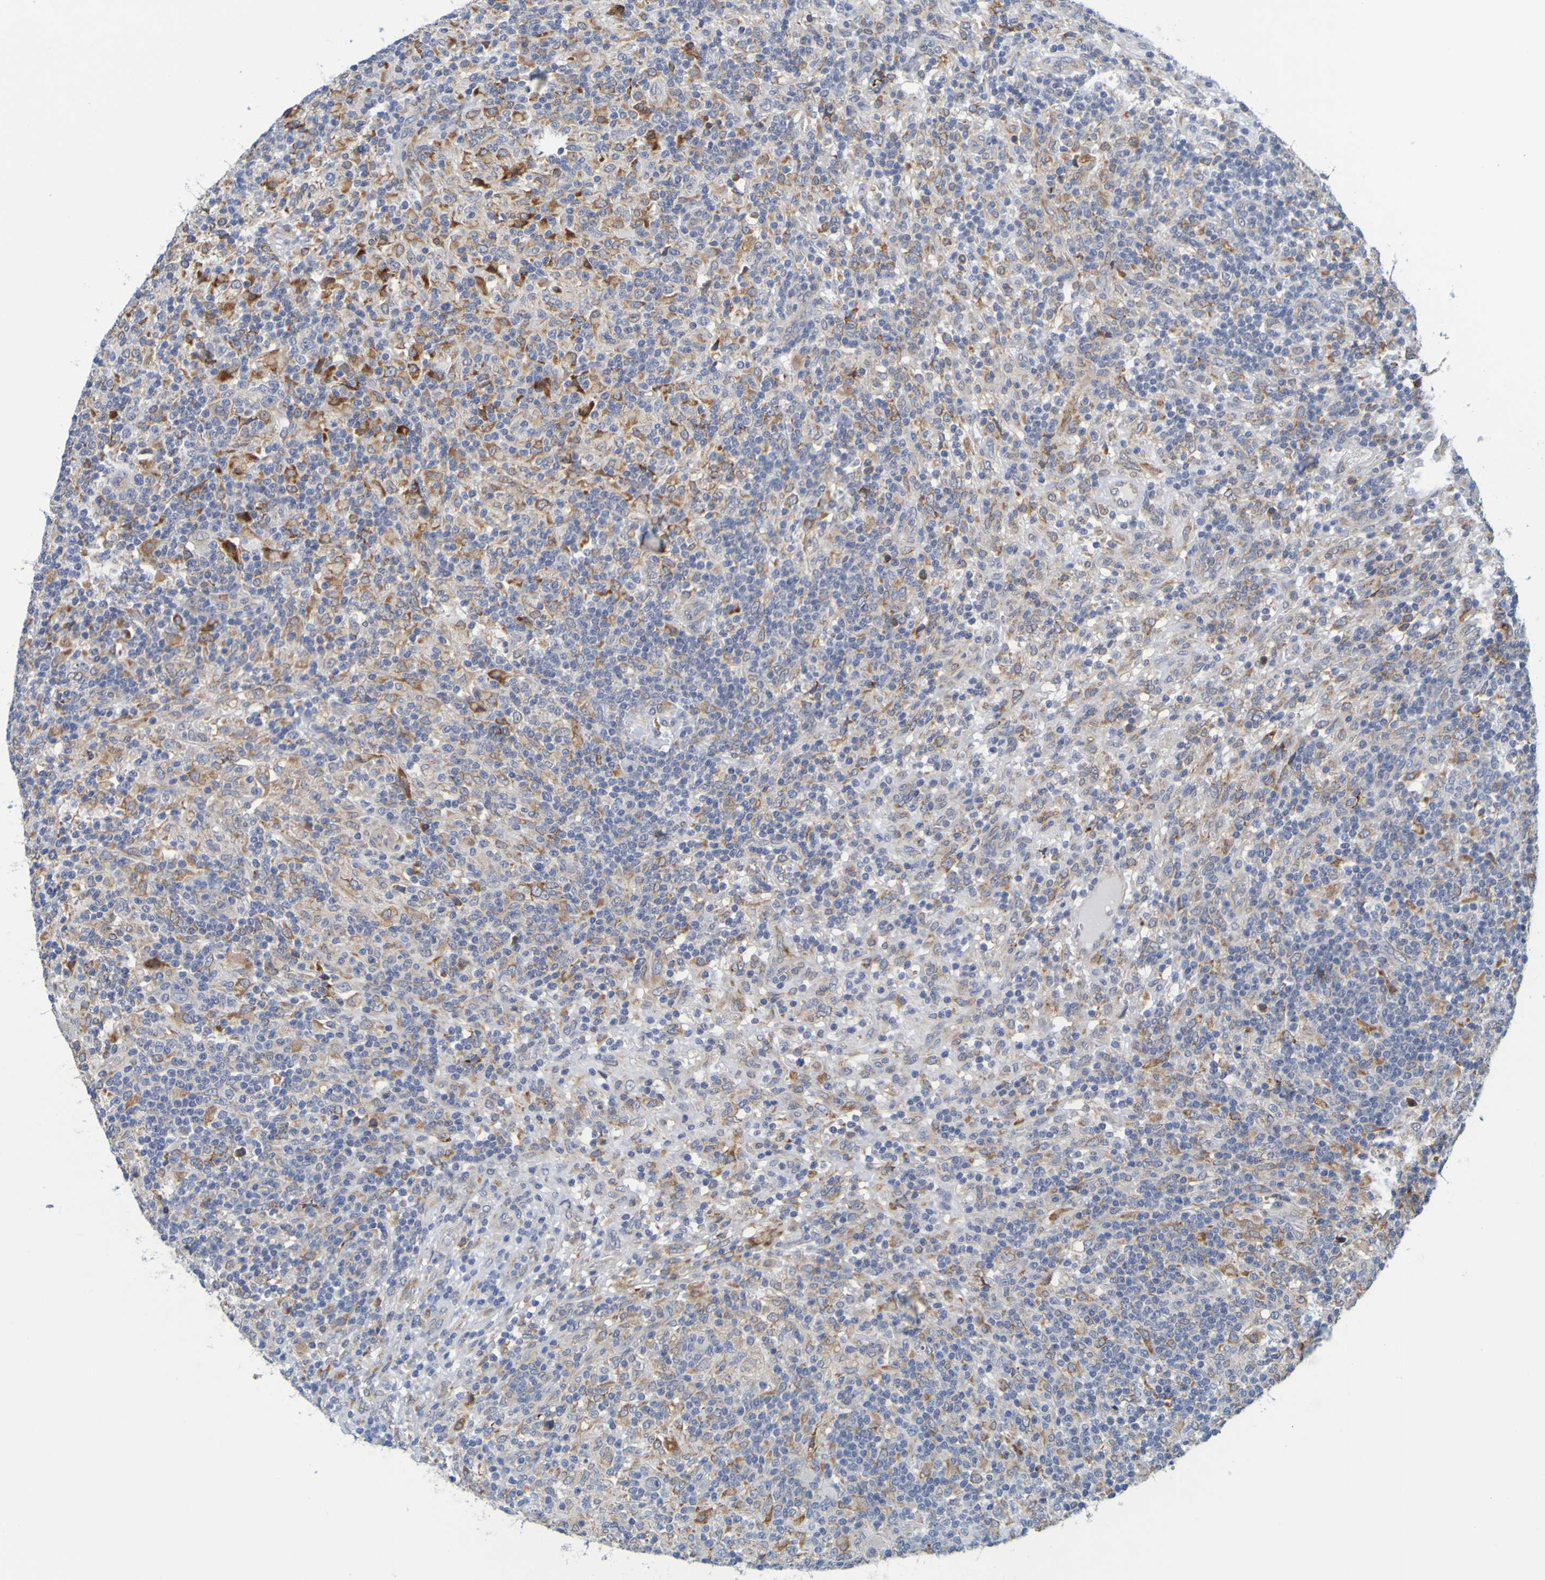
{"staining": {"intensity": "moderate", "quantity": "<25%", "location": "cytoplasmic/membranous"}, "tissue": "lymphoma", "cell_type": "Tumor cells", "image_type": "cancer", "snomed": [{"axis": "morphology", "description": "Hodgkin's disease, NOS"}, {"axis": "topography", "description": "Lymph node"}], "caption": "DAB (3,3'-diaminobenzidine) immunohistochemical staining of Hodgkin's disease shows moderate cytoplasmic/membranous protein expression in approximately <25% of tumor cells.", "gene": "SIL1", "patient": {"sex": "male", "age": 70}}